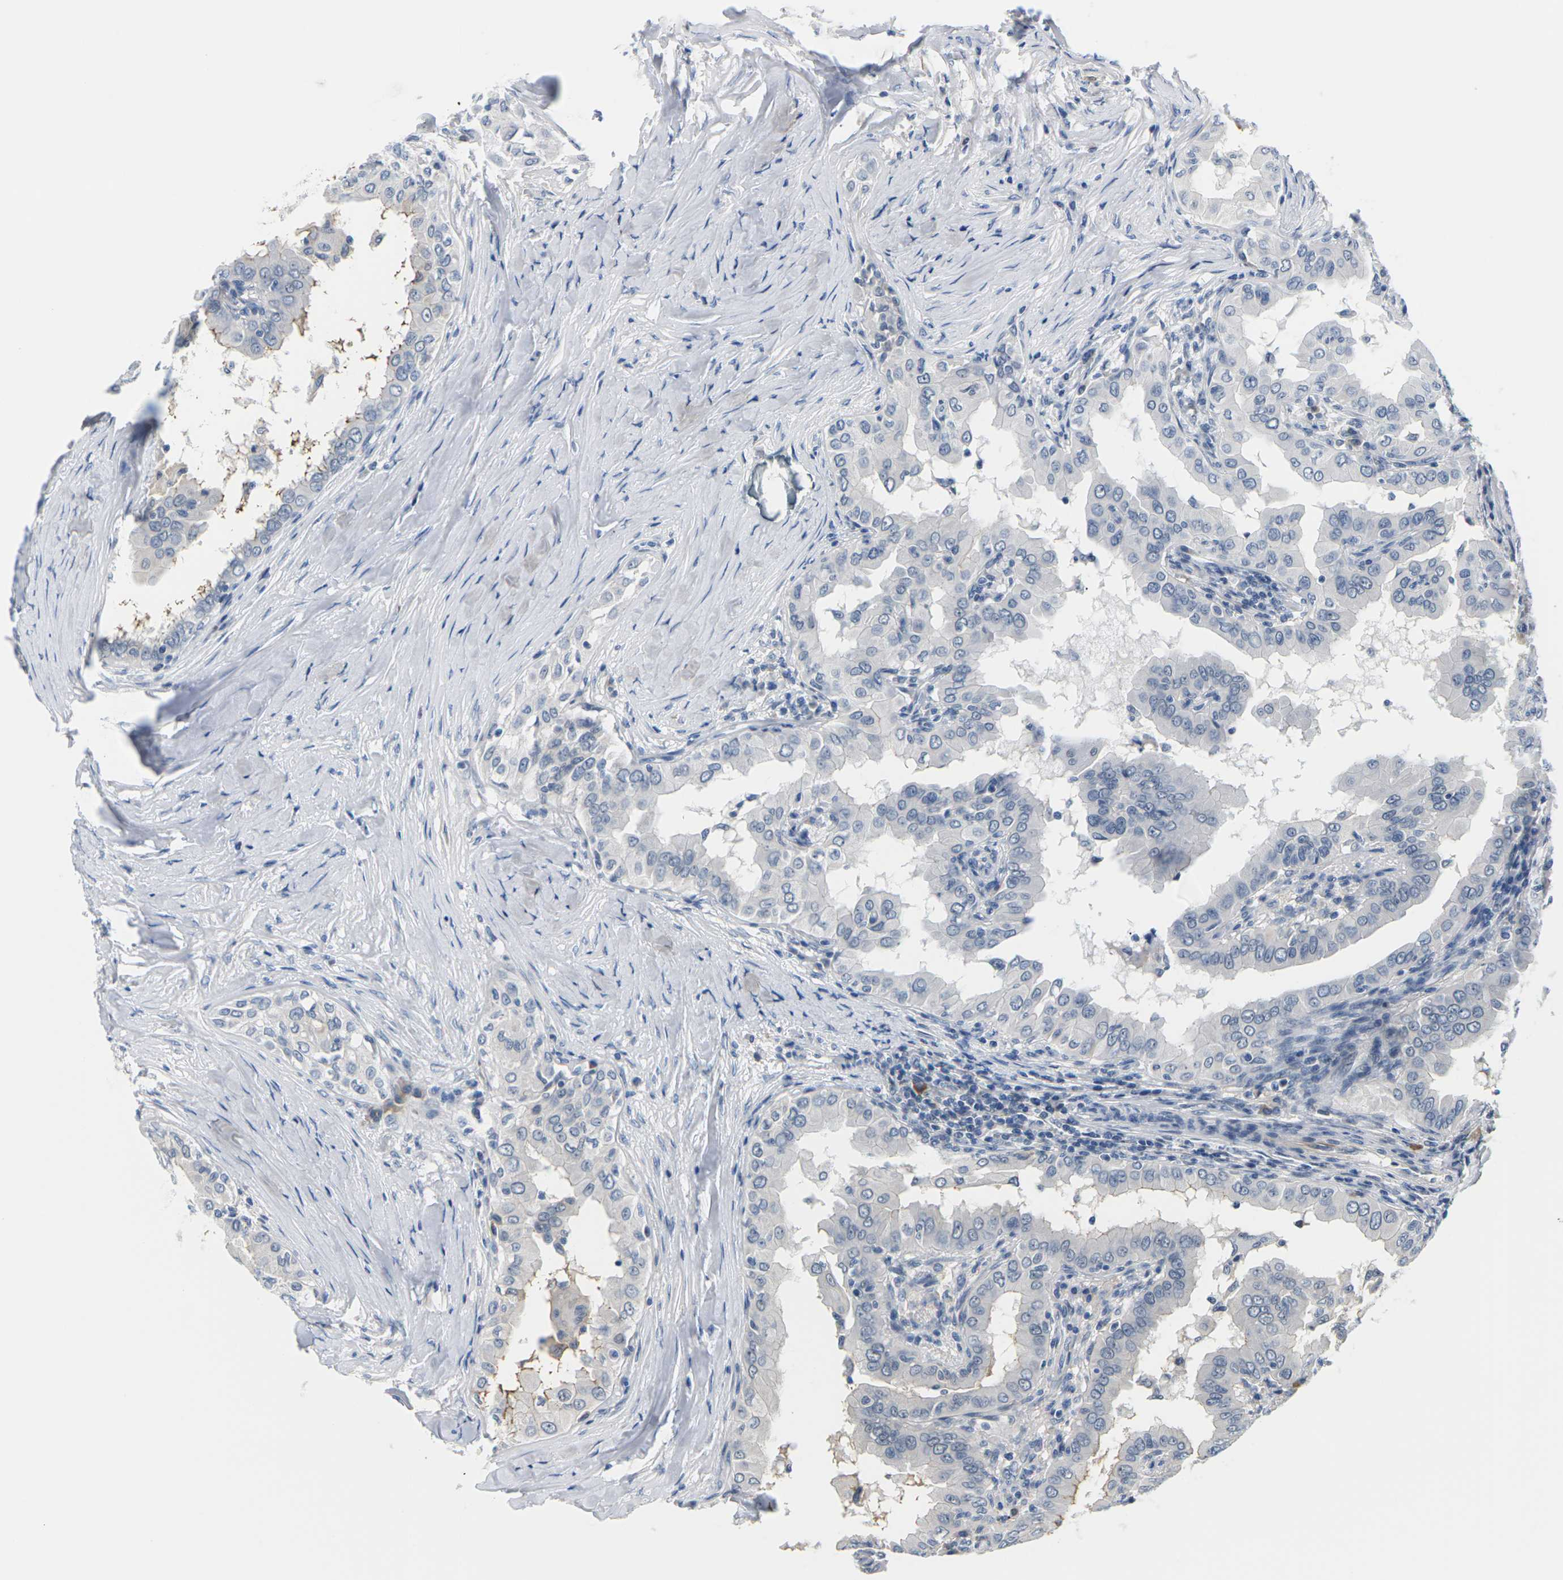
{"staining": {"intensity": "moderate", "quantity": "<25%", "location": "cytoplasmic/membranous"}, "tissue": "thyroid cancer", "cell_type": "Tumor cells", "image_type": "cancer", "snomed": [{"axis": "morphology", "description": "Papillary adenocarcinoma, NOS"}, {"axis": "topography", "description": "Thyroid gland"}], "caption": "The image exhibits immunohistochemical staining of thyroid cancer. There is moderate cytoplasmic/membranous staining is present in approximately <25% of tumor cells.", "gene": "PKP2", "patient": {"sex": "male", "age": 33}}